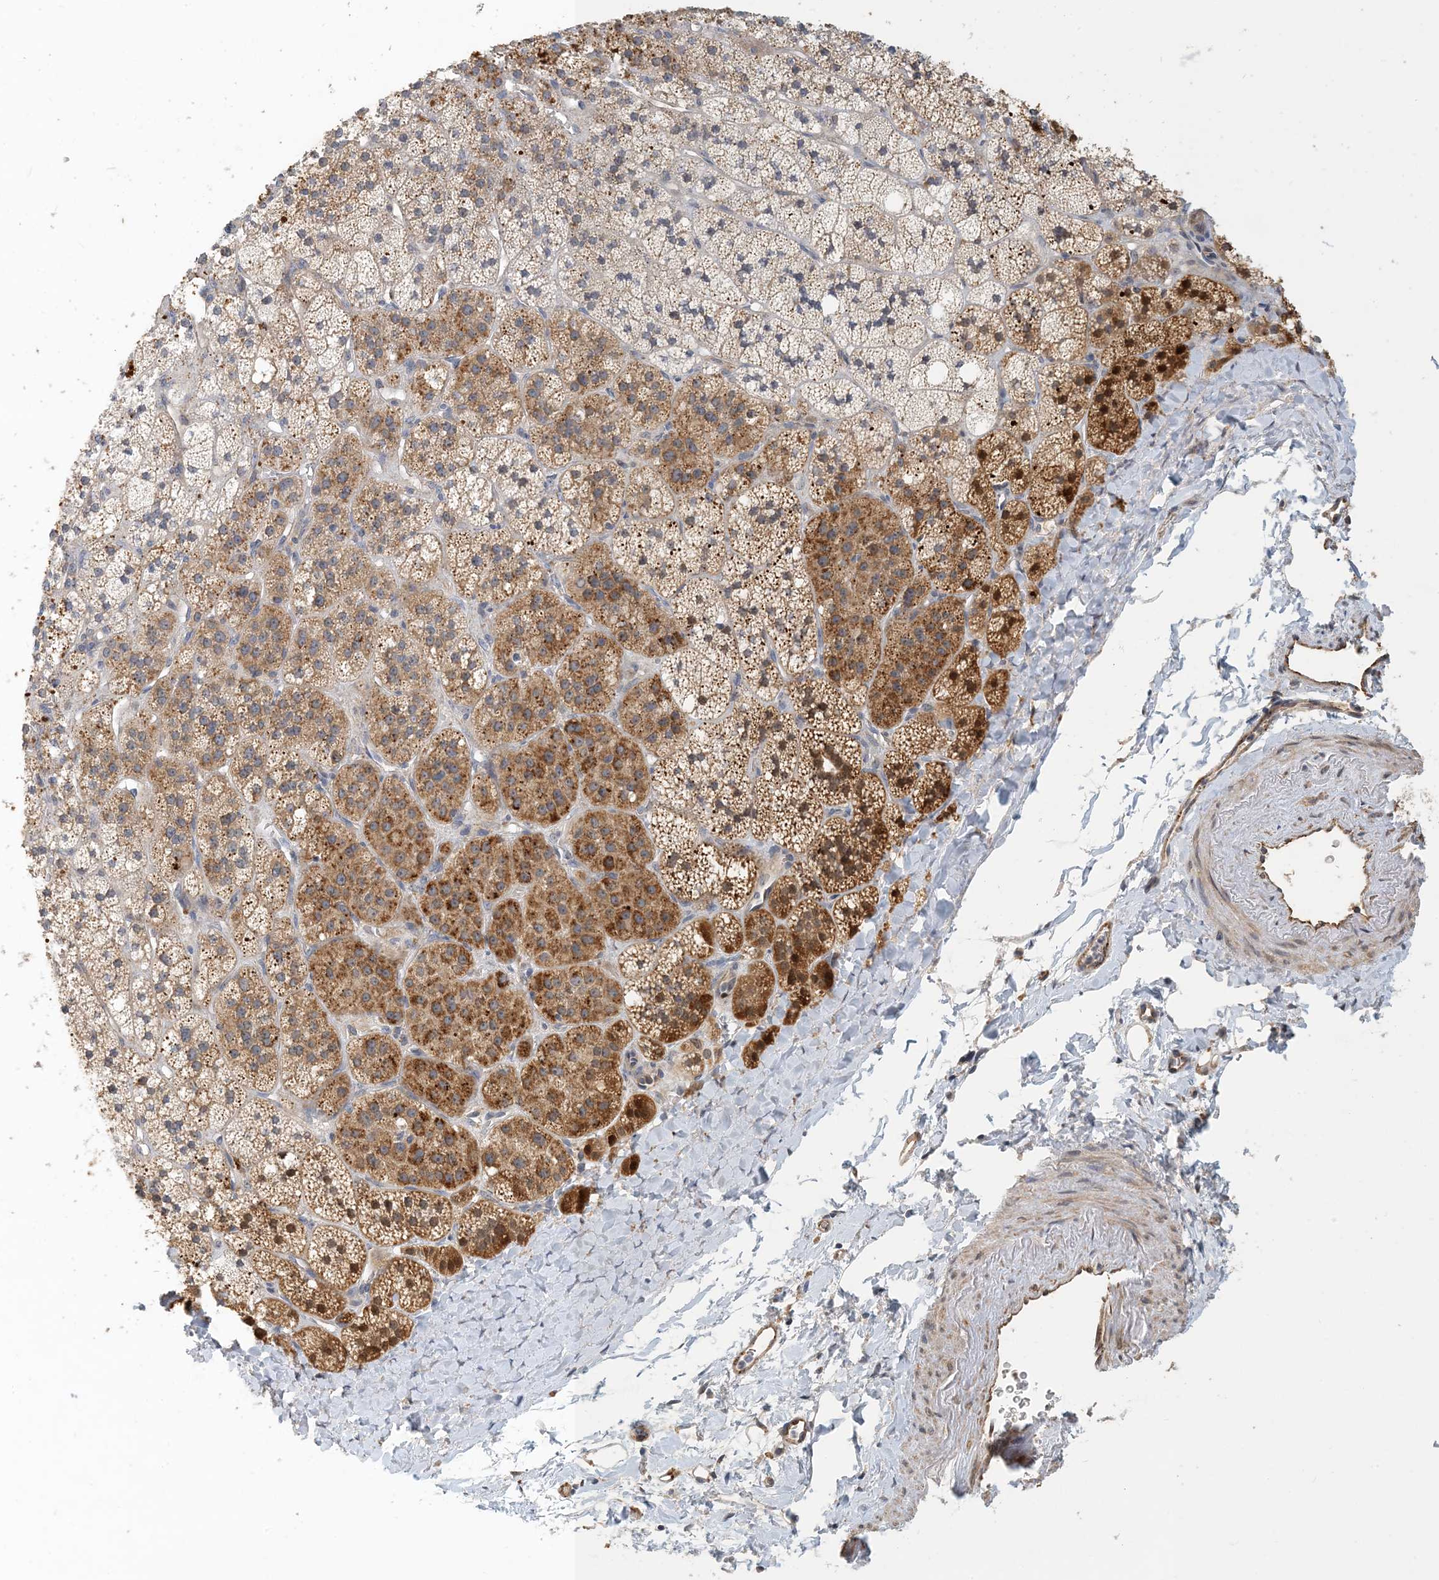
{"staining": {"intensity": "strong", "quantity": "25%-75%", "location": "cytoplasmic/membranous"}, "tissue": "adrenal gland", "cell_type": "Glandular cells", "image_type": "normal", "snomed": [{"axis": "morphology", "description": "Normal tissue, NOS"}, {"axis": "topography", "description": "Adrenal gland"}], "caption": "A brown stain shows strong cytoplasmic/membranous staining of a protein in glandular cells of benign adrenal gland. The staining was performed using DAB, with brown indicating positive protein expression. Nuclei are stained blue with hematoxylin.", "gene": "ZBTB3", "patient": {"sex": "male", "age": 61}}